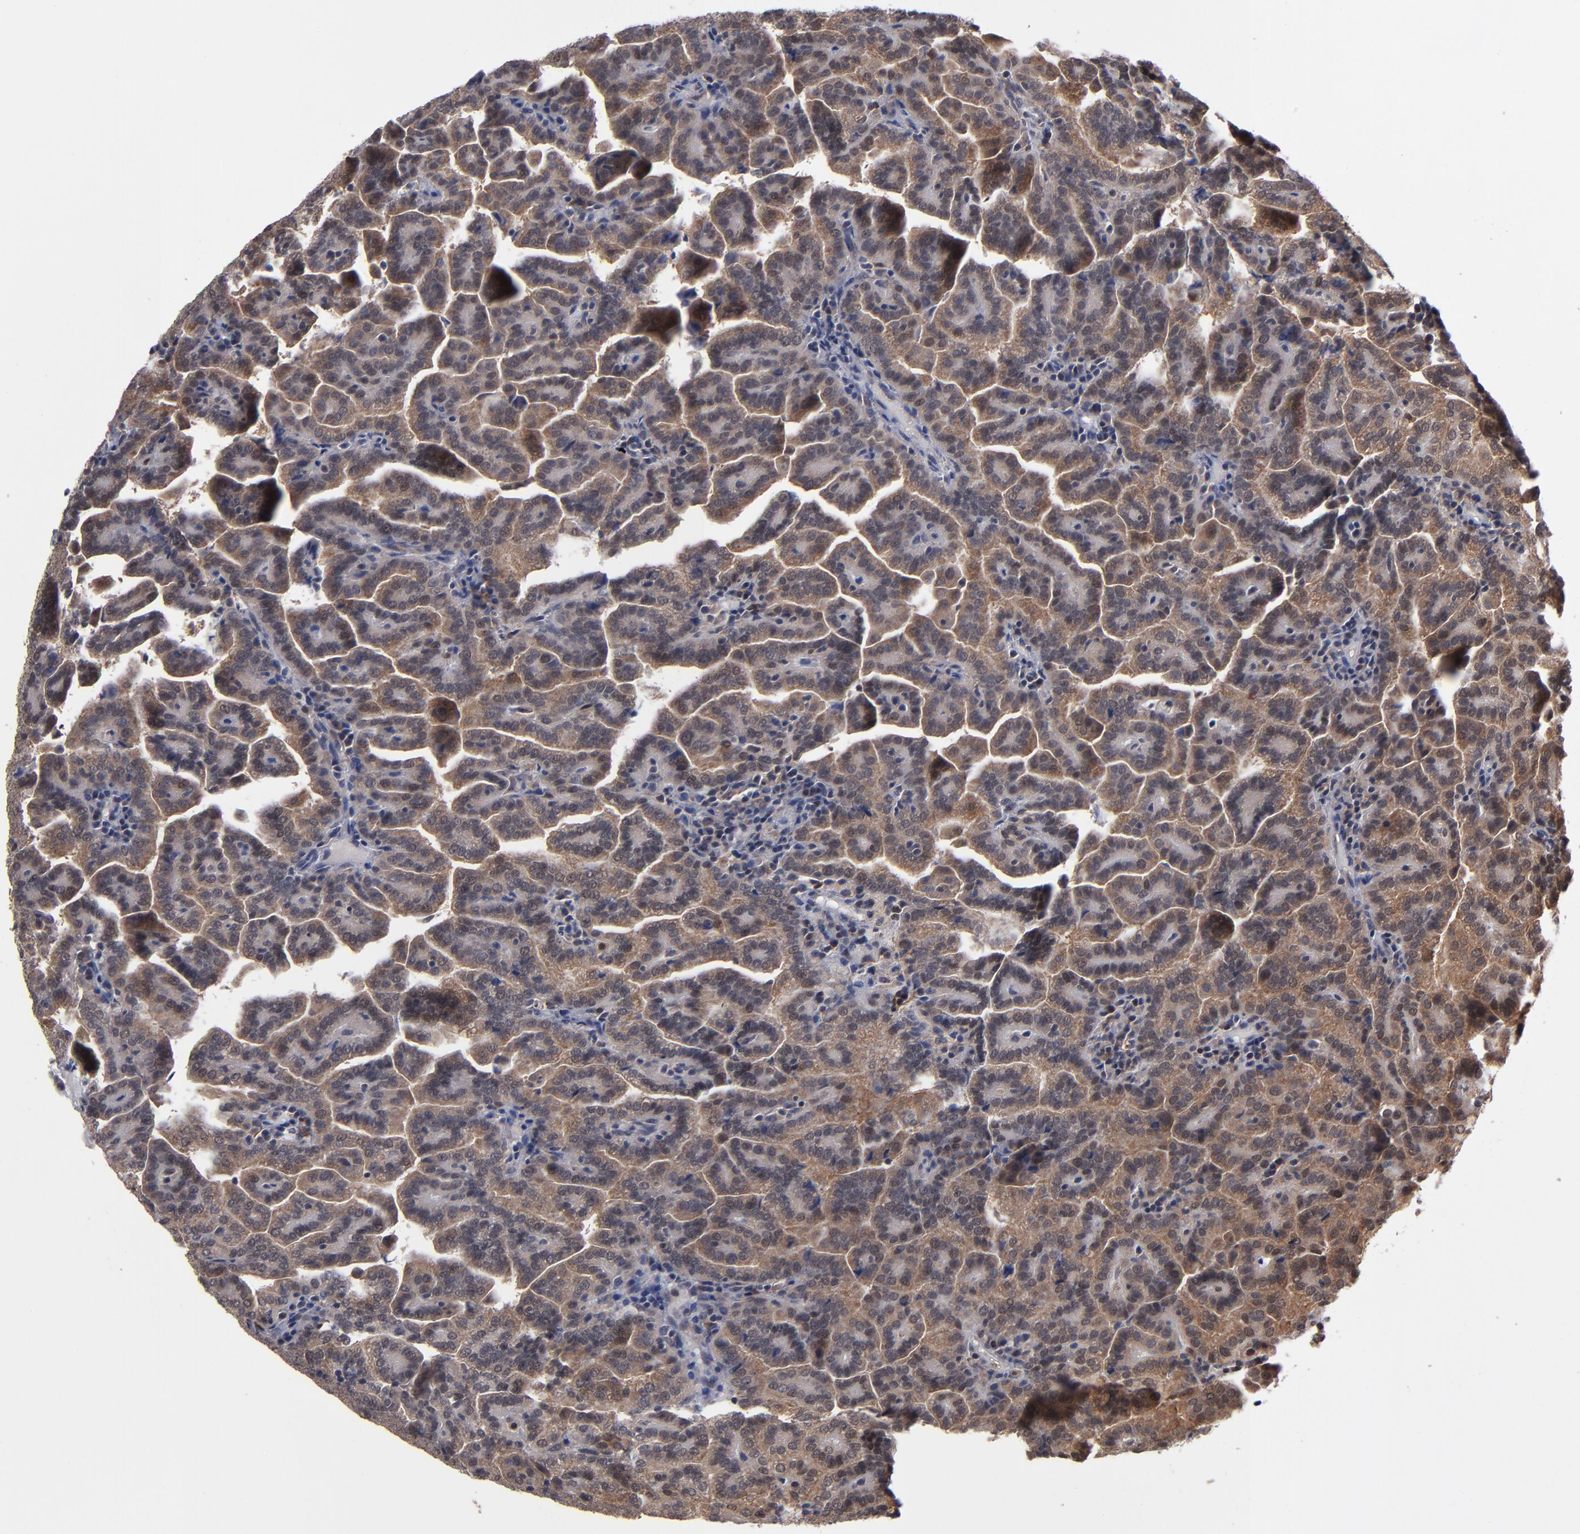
{"staining": {"intensity": "strong", "quantity": ">75%", "location": "cytoplasmic/membranous"}, "tissue": "renal cancer", "cell_type": "Tumor cells", "image_type": "cancer", "snomed": [{"axis": "morphology", "description": "Adenocarcinoma, NOS"}, {"axis": "topography", "description": "Kidney"}], "caption": "Tumor cells display high levels of strong cytoplasmic/membranous expression in about >75% of cells in human renal adenocarcinoma.", "gene": "ALG13", "patient": {"sex": "male", "age": 61}}